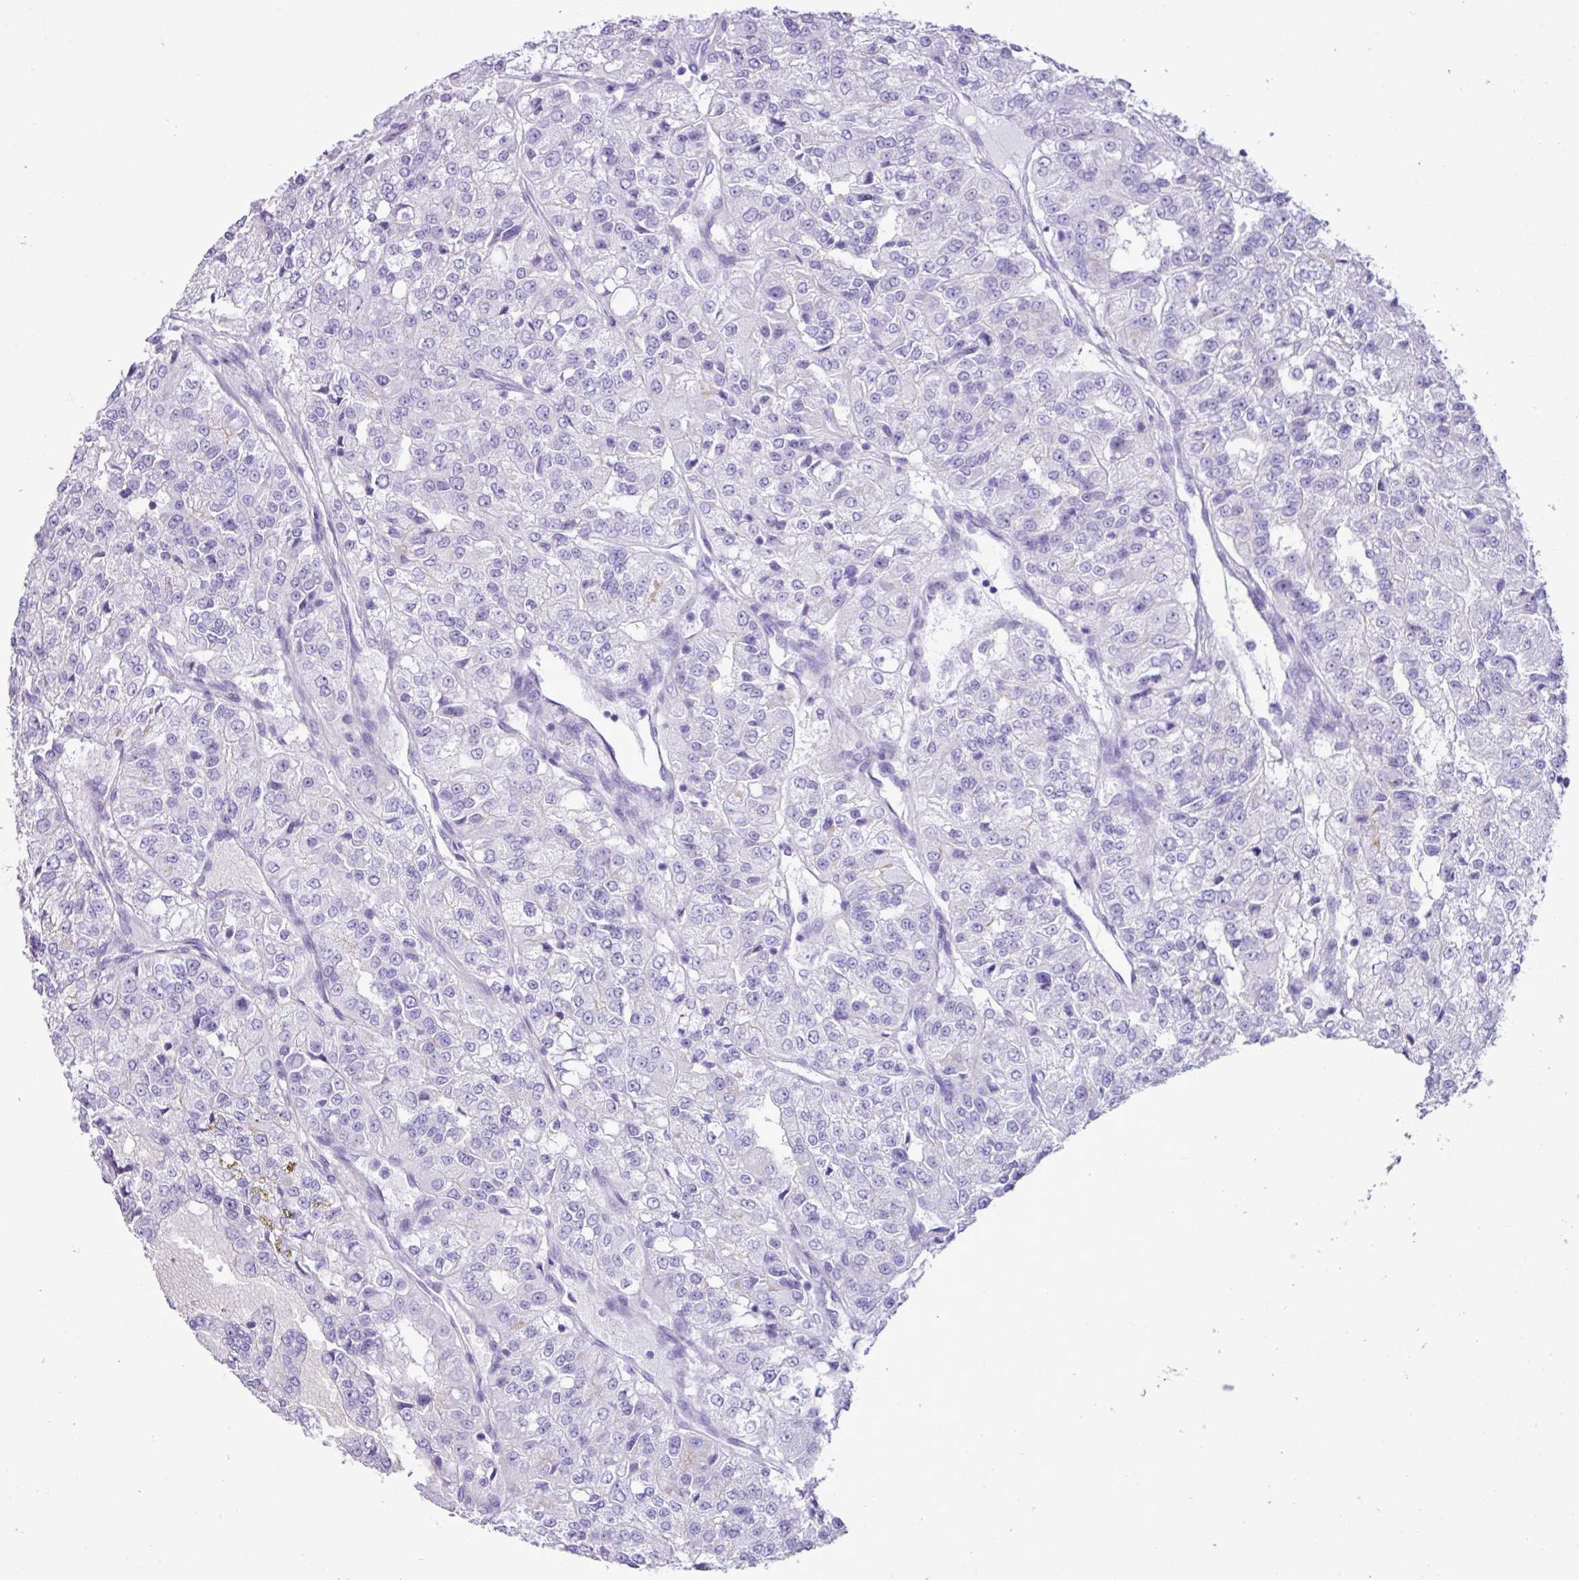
{"staining": {"intensity": "negative", "quantity": "none", "location": "none"}, "tissue": "renal cancer", "cell_type": "Tumor cells", "image_type": "cancer", "snomed": [{"axis": "morphology", "description": "Adenocarcinoma, NOS"}, {"axis": "topography", "description": "Kidney"}], "caption": "Adenocarcinoma (renal) was stained to show a protein in brown. There is no significant expression in tumor cells. (DAB IHC visualized using brightfield microscopy, high magnification).", "gene": "ZSCAN5A", "patient": {"sex": "female", "age": 63}}